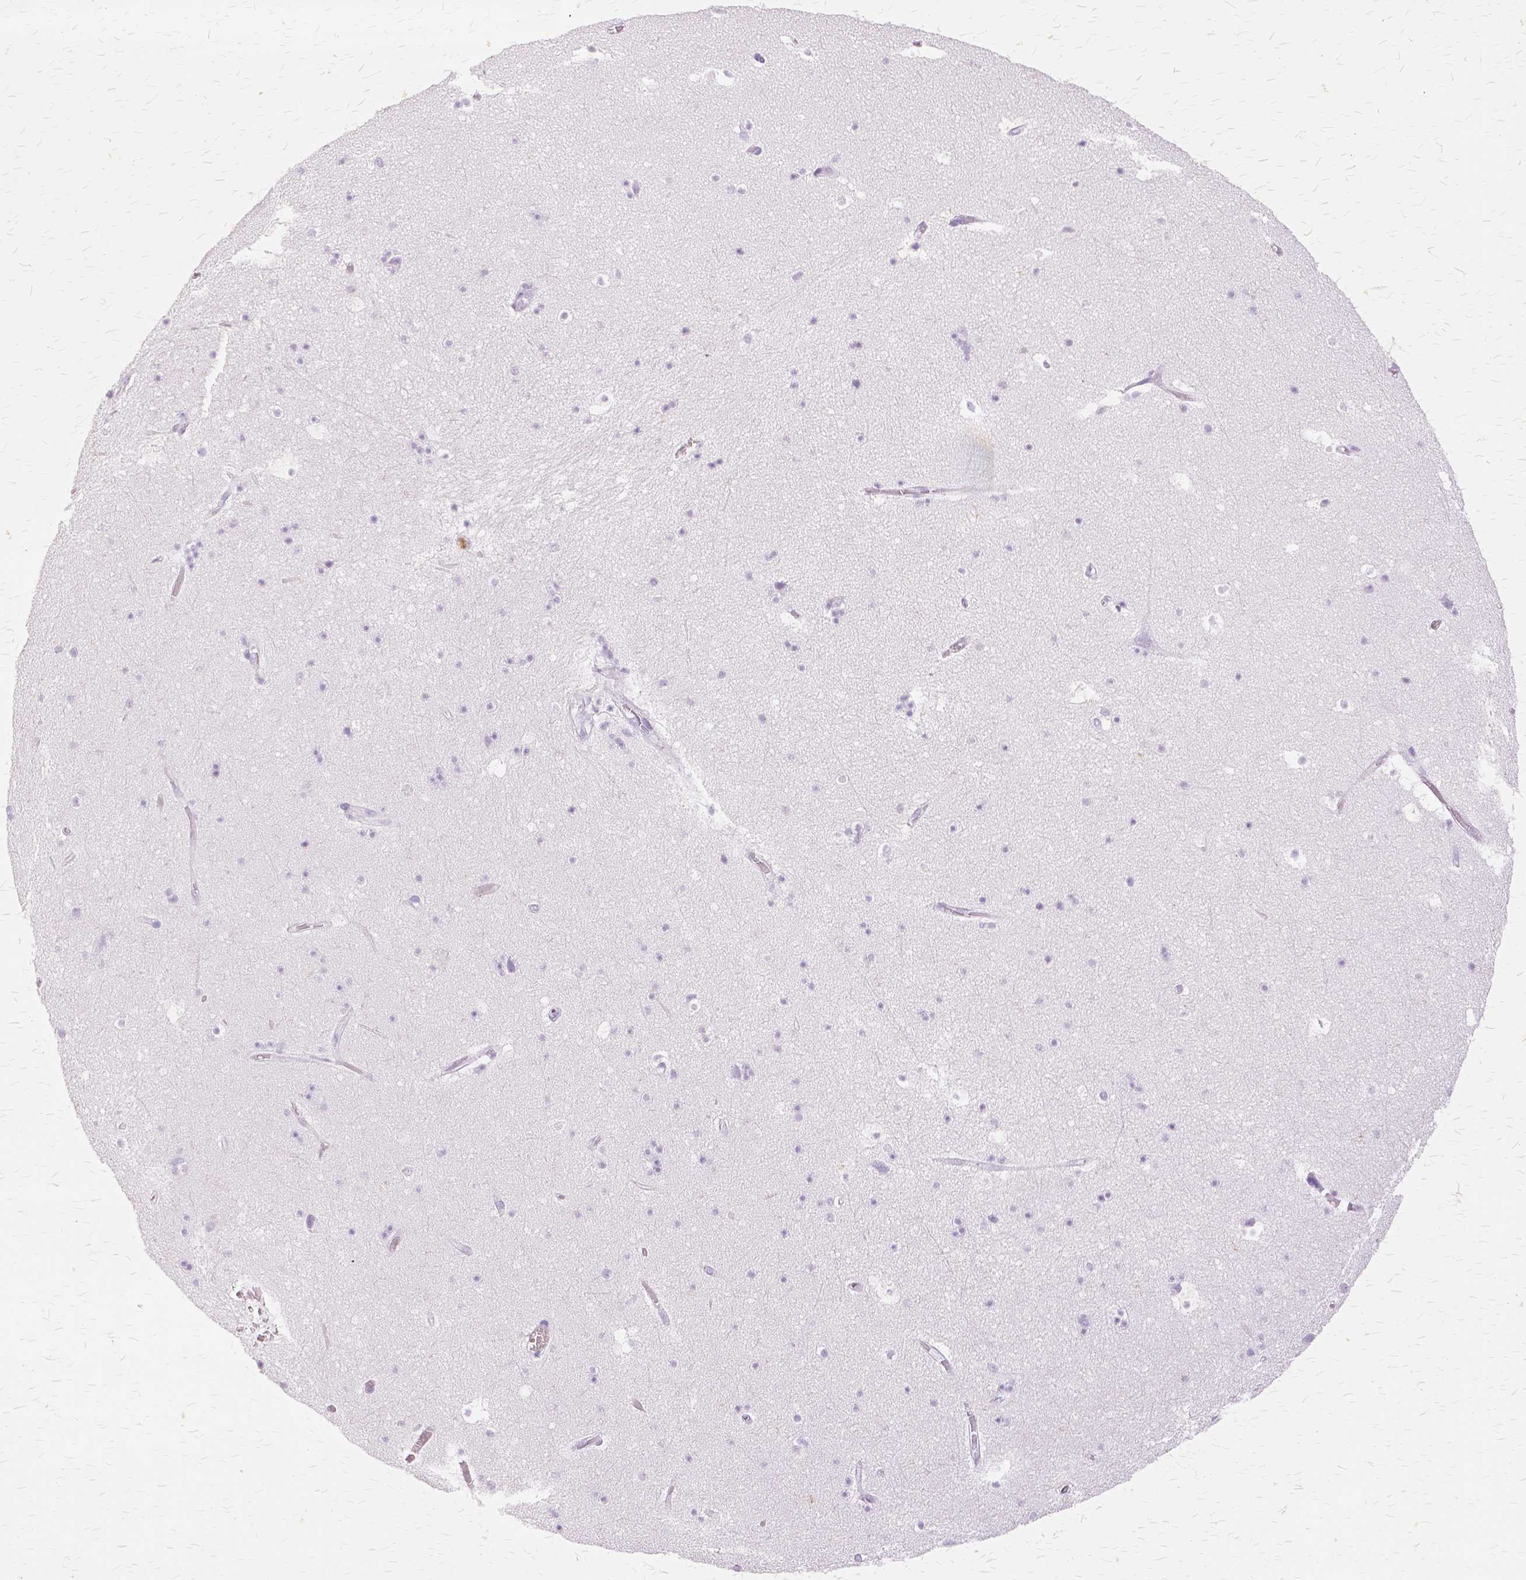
{"staining": {"intensity": "negative", "quantity": "none", "location": "none"}, "tissue": "hippocampus", "cell_type": "Glial cells", "image_type": "normal", "snomed": [{"axis": "morphology", "description": "Normal tissue, NOS"}, {"axis": "topography", "description": "Hippocampus"}], "caption": "Immunohistochemical staining of unremarkable hippocampus reveals no significant expression in glial cells.", "gene": "TGM1", "patient": {"sex": "male", "age": 26}}